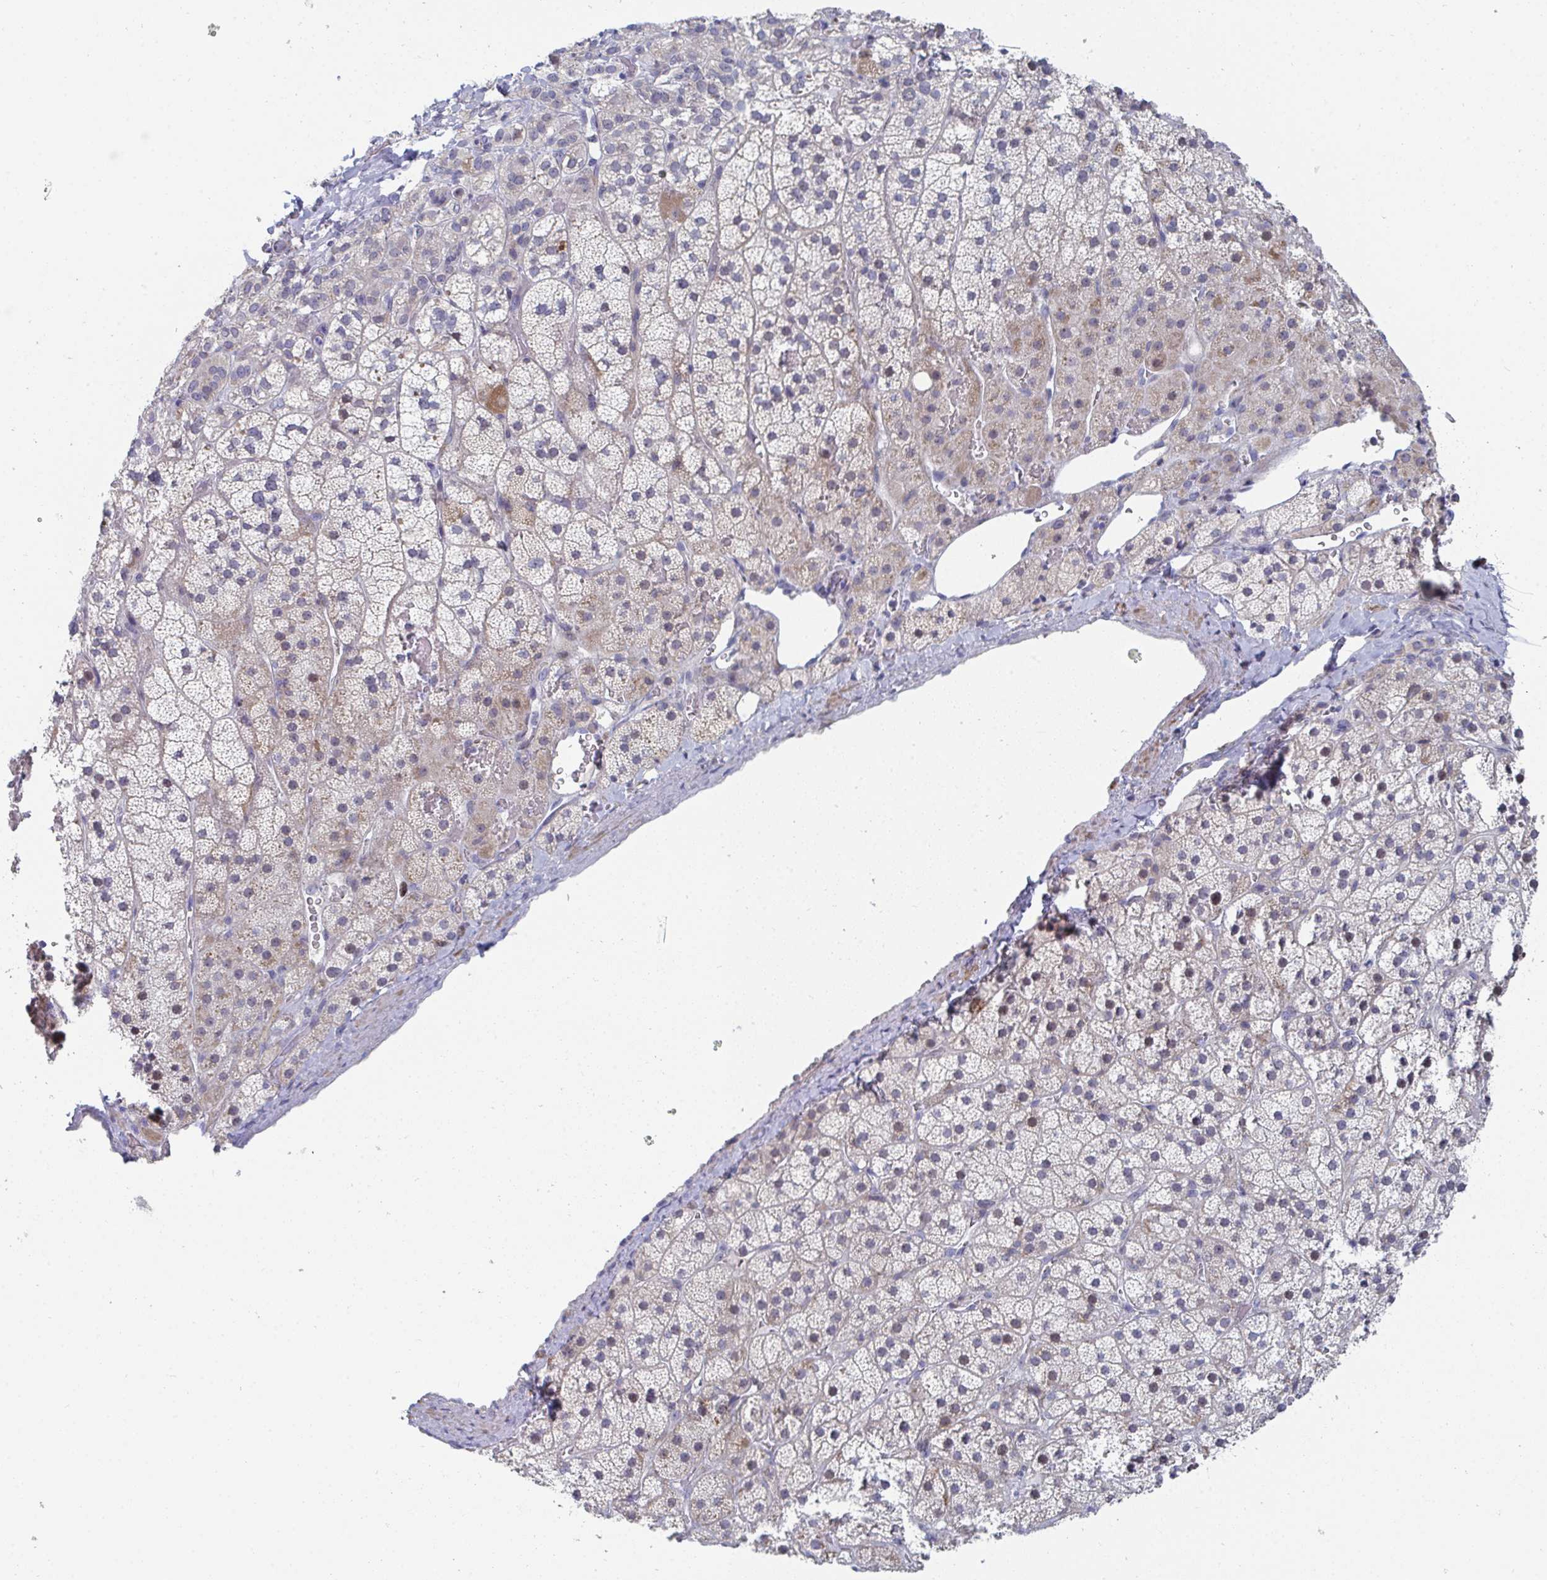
{"staining": {"intensity": "moderate", "quantity": "25%-75%", "location": "cytoplasmic/membranous"}, "tissue": "adrenal gland", "cell_type": "Glandular cells", "image_type": "normal", "snomed": [{"axis": "morphology", "description": "Normal tissue, NOS"}, {"axis": "topography", "description": "Adrenal gland"}], "caption": "Adrenal gland stained for a protein (brown) exhibits moderate cytoplasmic/membranous positive positivity in about 25%-75% of glandular cells.", "gene": "CENPT", "patient": {"sex": "male", "age": 57}}